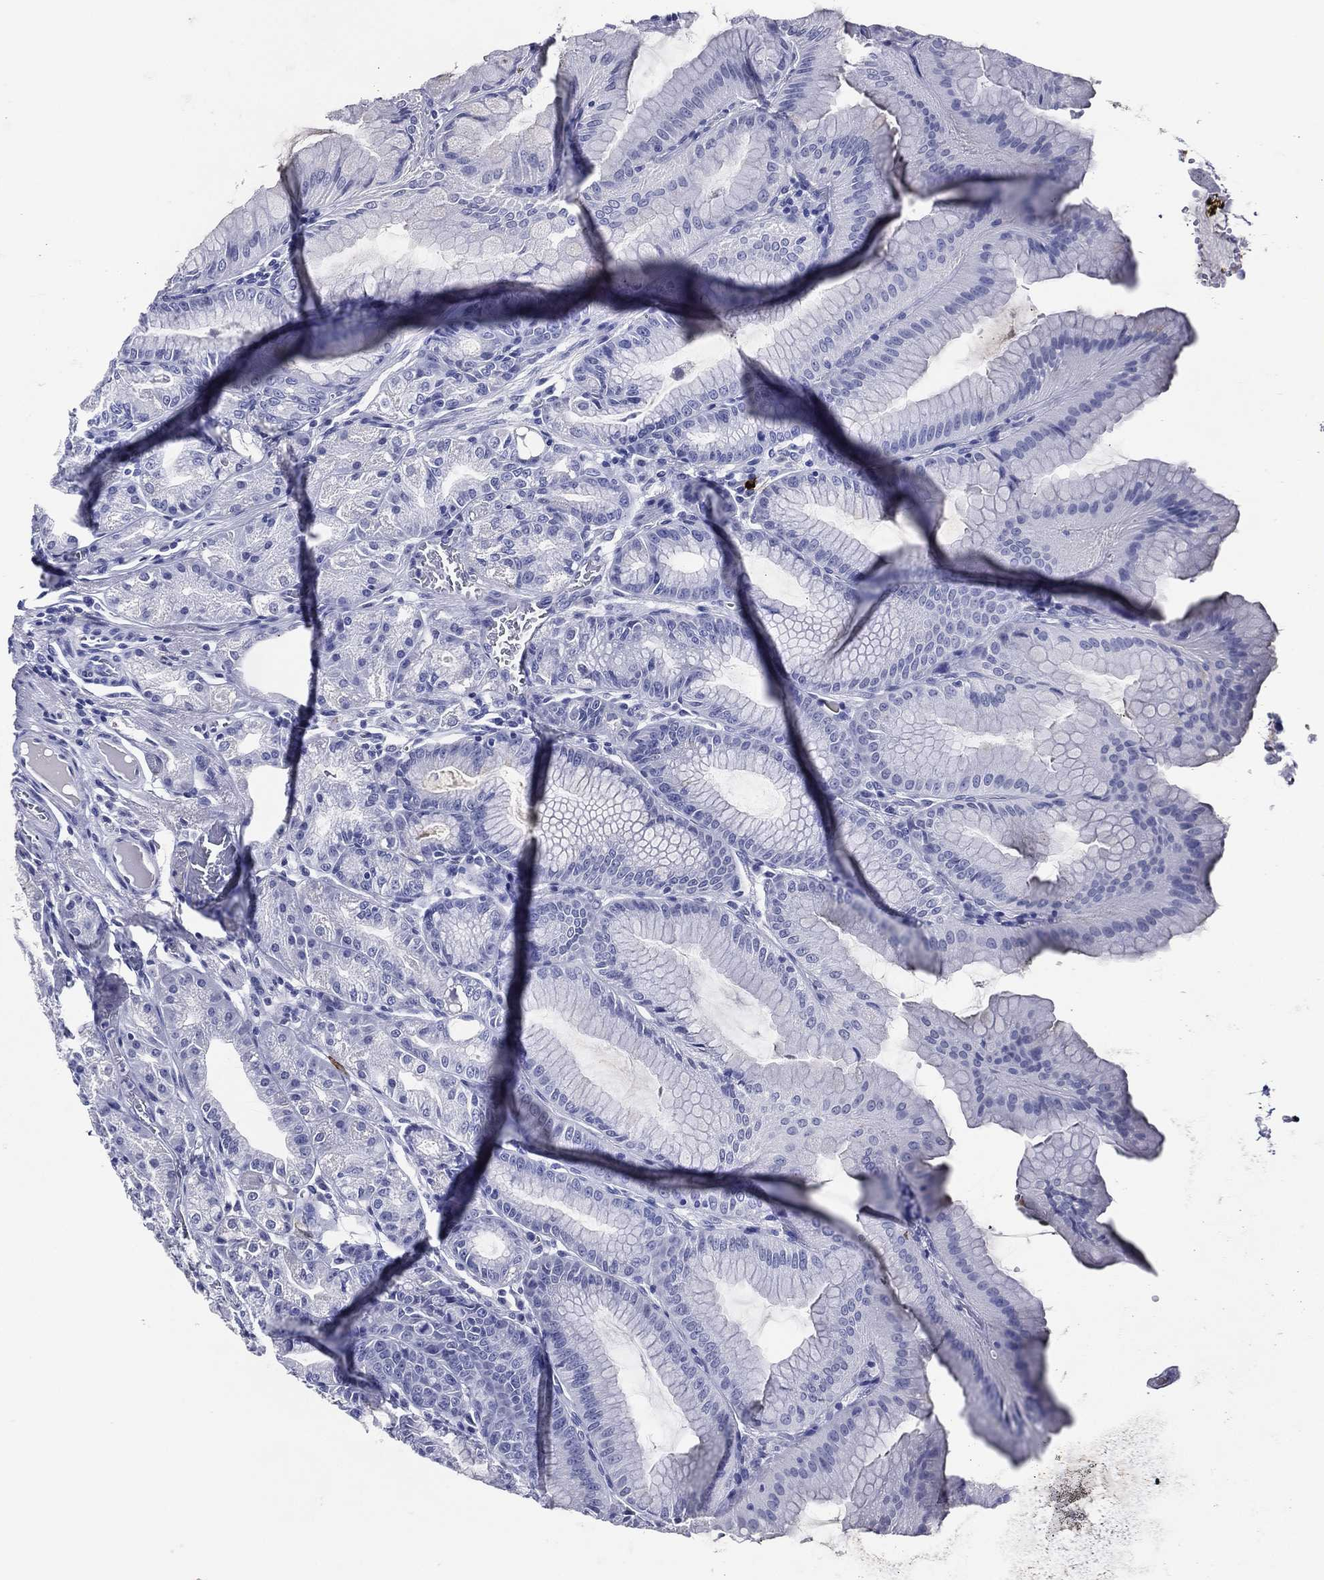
{"staining": {"intensity": "negative", "quantity": "none", "location": "none"}, "tissue": "stomach", "cell_type": "Glandular cells", "image_type": "normal", "snomed": [{"axis": "morphology", "description": "Normal tissue, NOS"}, {"axis": "topography", "description": "Stomach"}], "caption": "Immunohistochemical staining of benign human stomach demonstrates no significant staining in glandular cells. (Brightfield microscopy of DAB (3,3'-diaminobenzidine) immunohistochemistry (IHC) at high magnification).", "gene": "ACE2", "patient": {"sex": "male", "age": 71}}